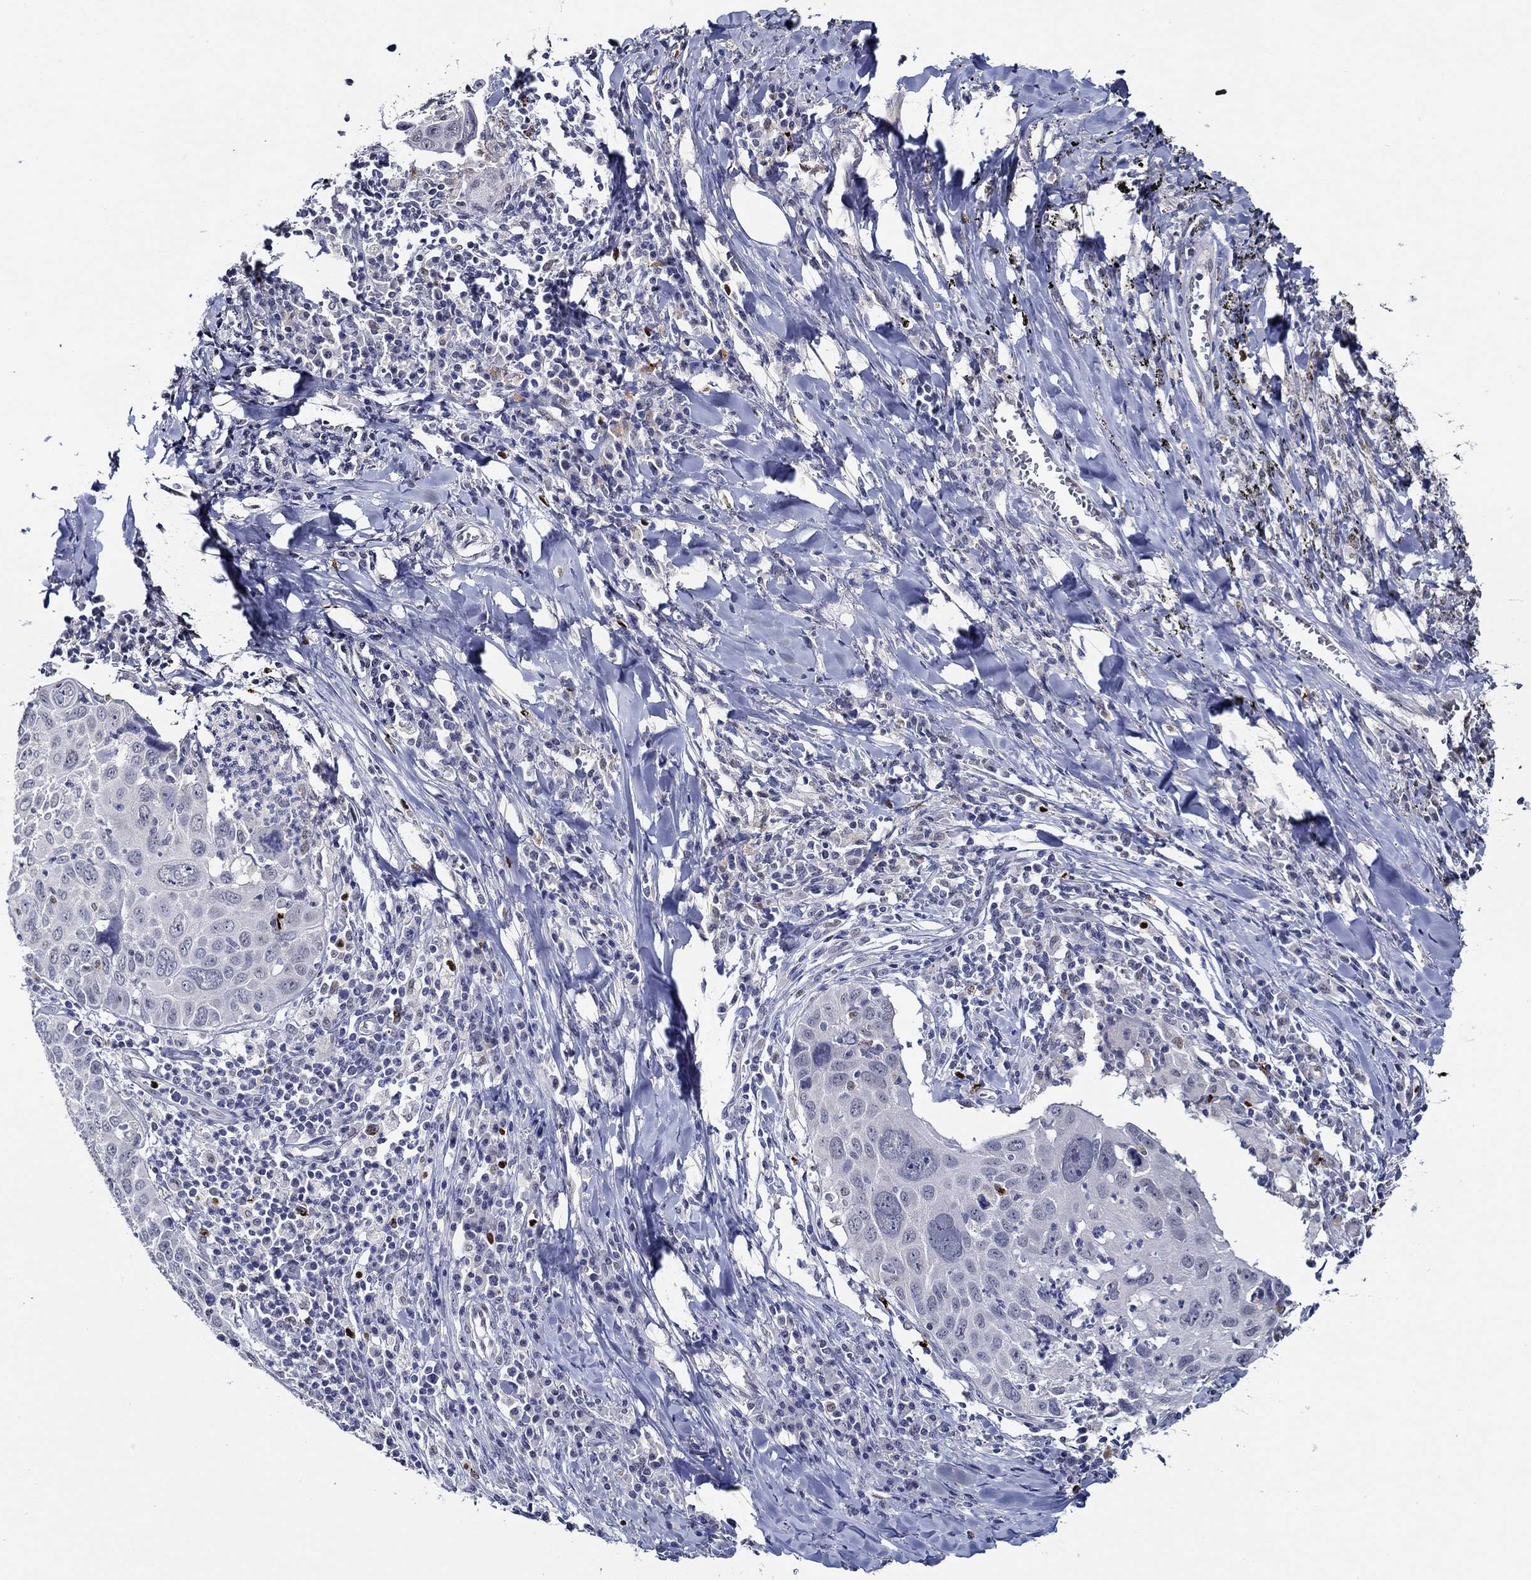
{"staining": {"intensity": "negative", "quantity": "none", "location": "none"}, "tissue": "lung cancer", "cell_type": "Tumor cells", "image_type": "cancer", "snomed": [{"axis": "morphology", "description": "Squamous cell carcinoma, NOS"}, {"axis": "topography", "description": "Lung"}], "caption": "Lung cancer was stained to show a protein in brown. There is no significant staining in tumor cells.", "gene": "GATA2", "patient": {"sex": "male", "age": 57}}